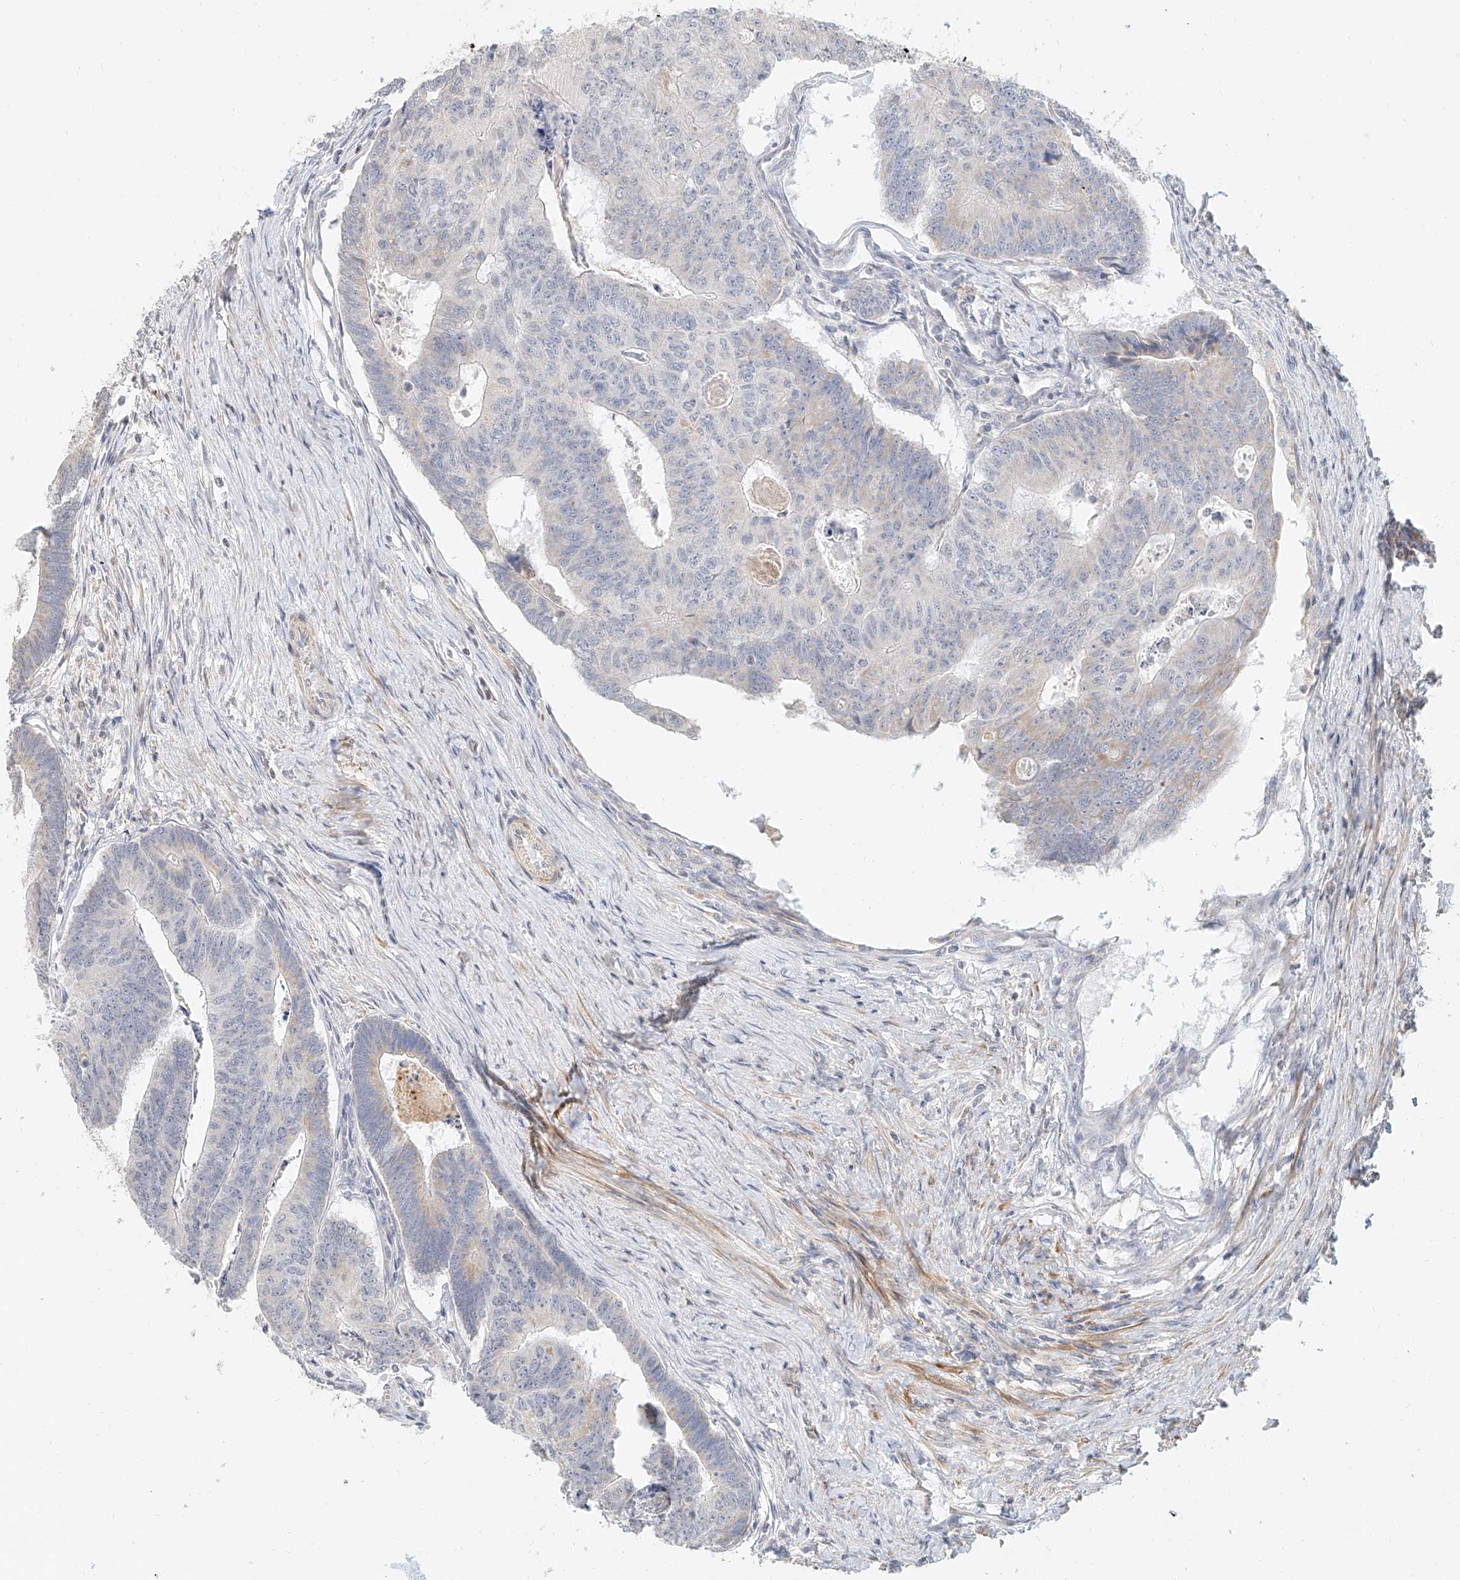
{"staining": {"intensity": "negative", "quantity": "none", "location": "none"}, "tissue": "colorectal cancer", "cell_type": "Tumor cells", "image_type": "cancer", "snomed": [{"axis": "morphology", "description": "Adenocarcinoma, NOS"}, {"axis": "topography", "description": "Colon"}], "caption": "Protein analysis of colorectal adenocarcinoma exhibits no significant expression in tumor cells.", "gene": "CXorf58", "patient": {"sex": "female", "age": 67}}